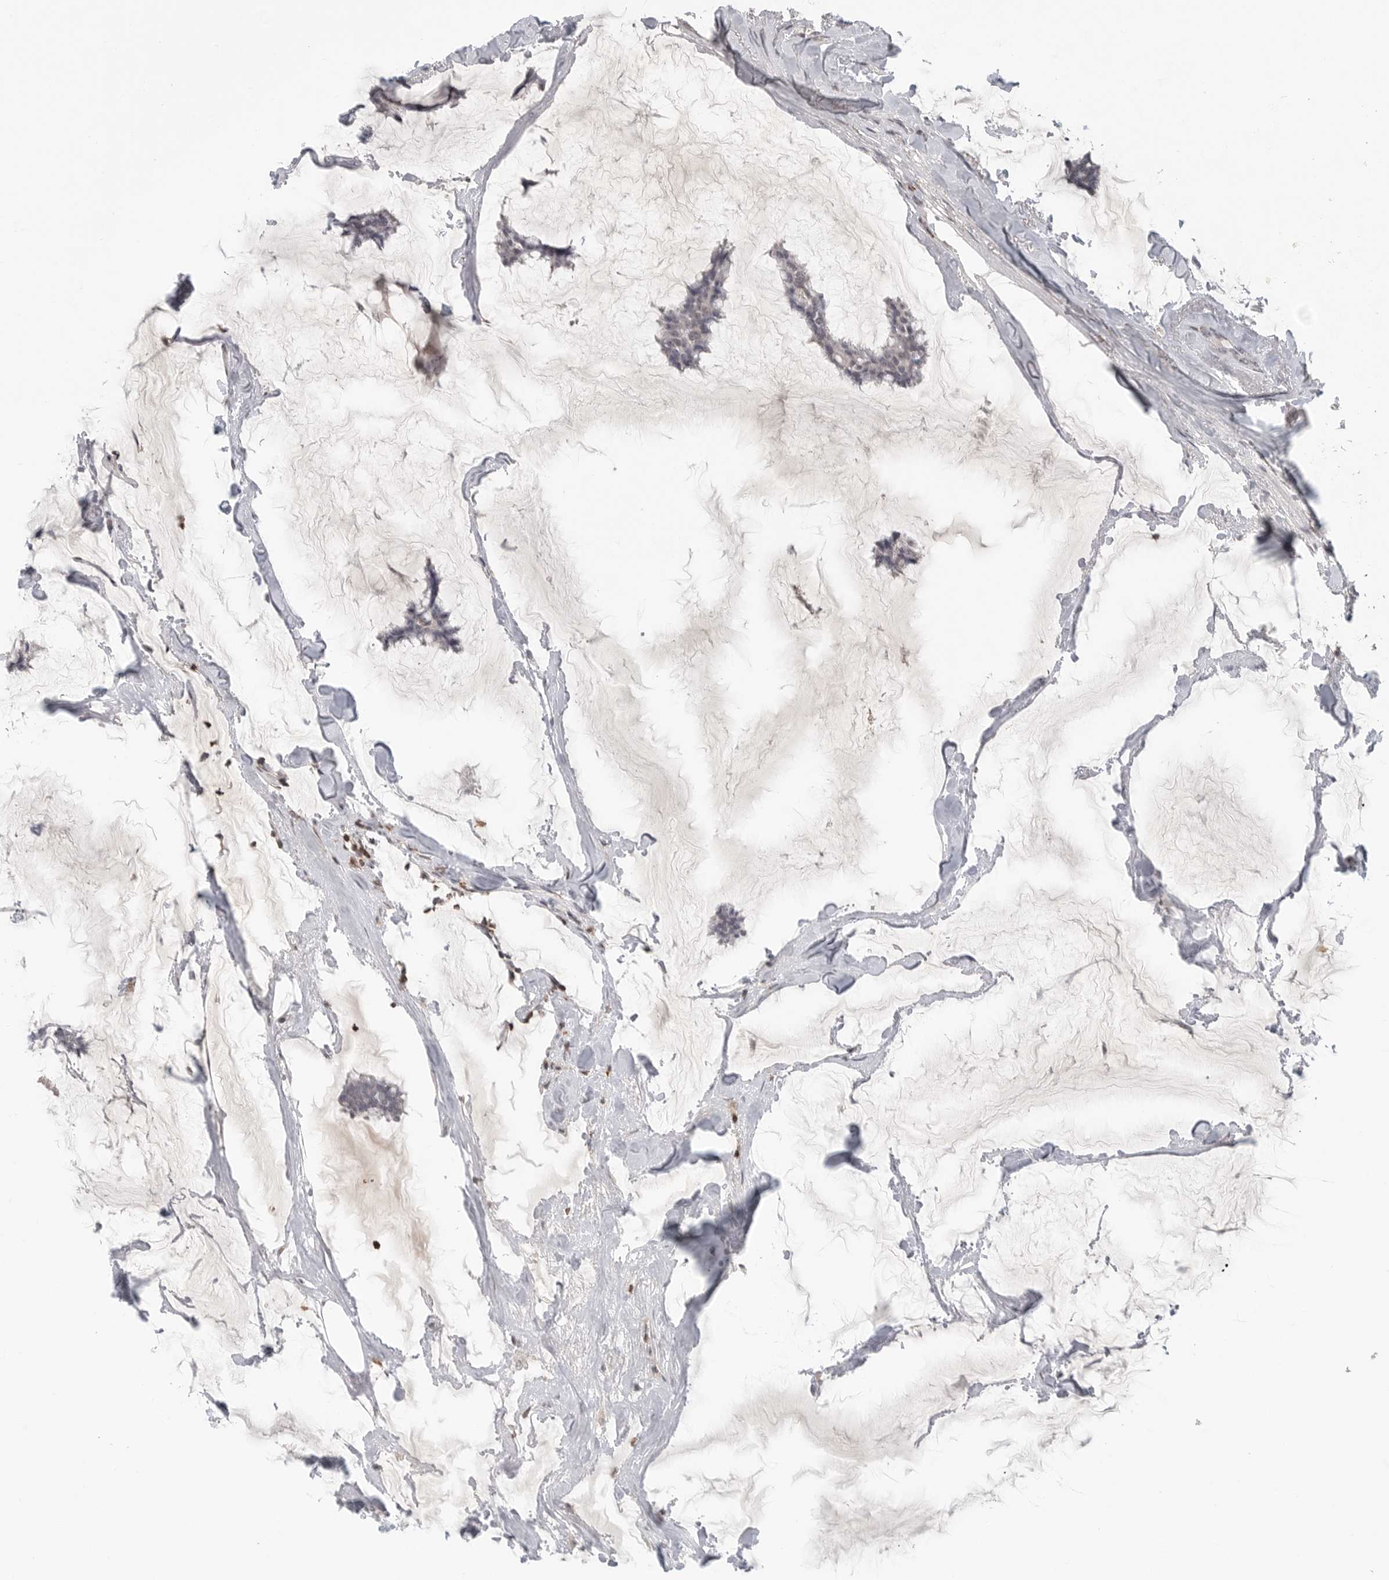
{"staining": {"intensity": "negative", "quantity": "none", "location": "none"}, "tissue": "breast cancer", "cell_type": "Tumor cells", "image_type": "cancer", "snomed": [{"axis": "morphology", "description": "Duct carcinoma"}, {"axis": "topography", "description": "Breast"}], "caption": "Immunohistochemical staining of breast infiltrating ductal carcinoma reveals no significant expression in tumor cells.", "gene": "SH3KBP1", "patient": {"sex": "female", "age": 93}}